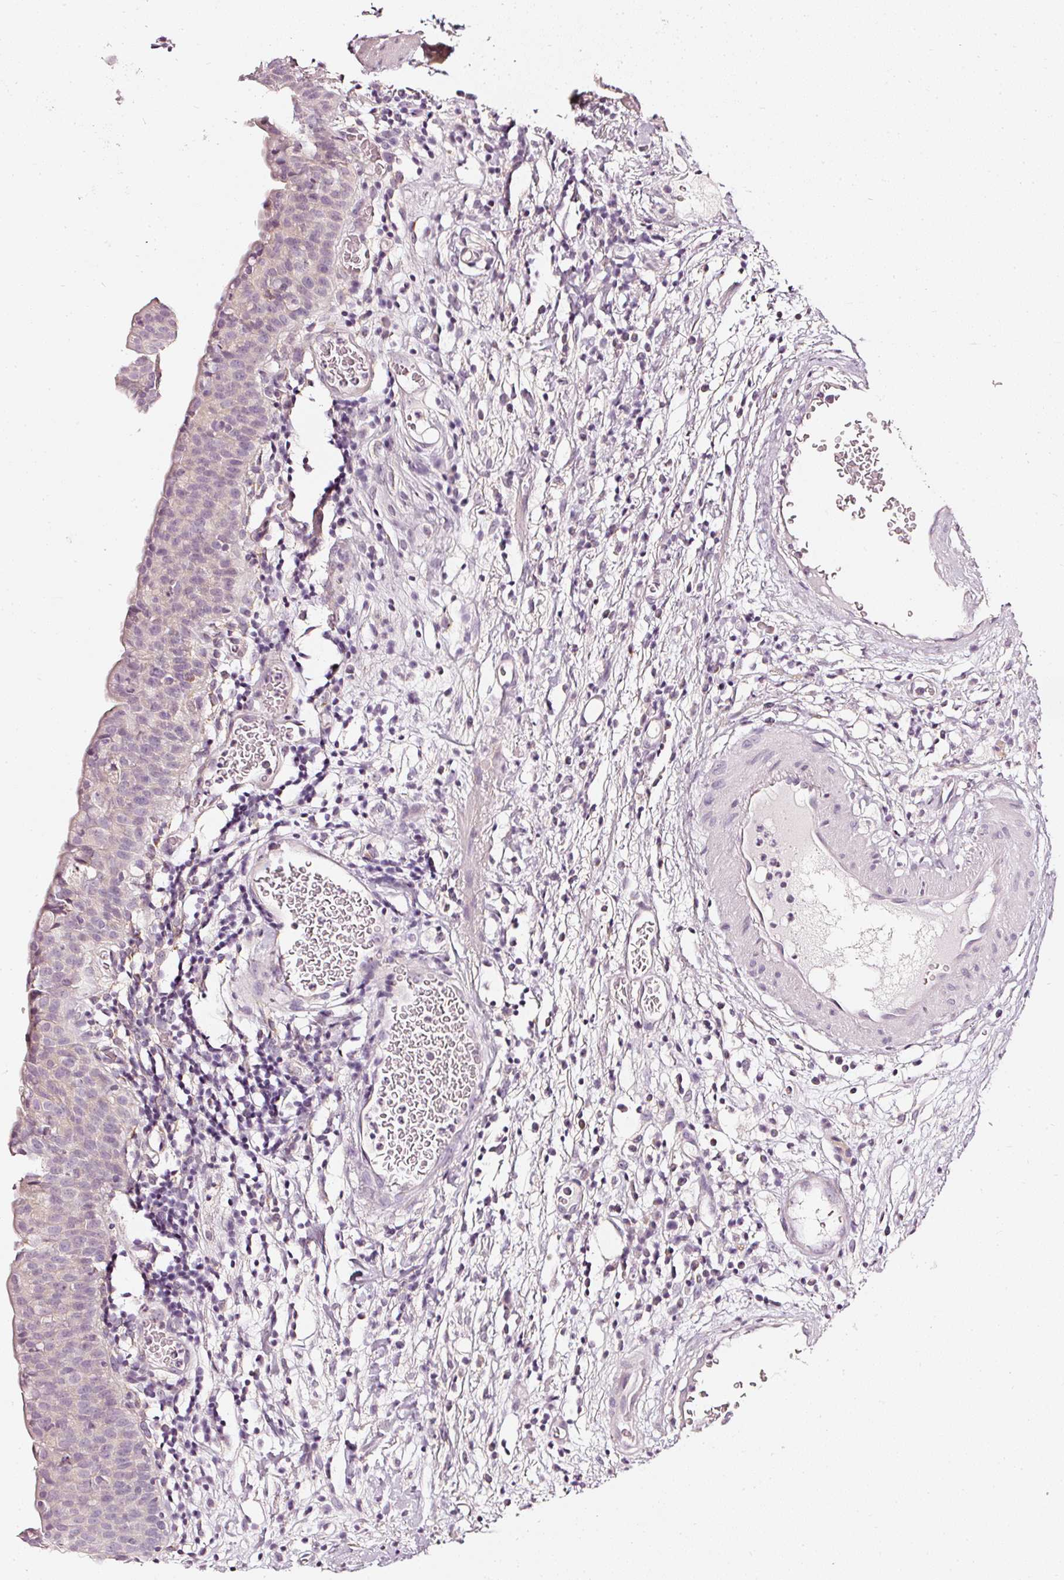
{"staining": {"intensity": "weak", "quantity": "<25%", "location": "cytoplasmic/membranous"}, "tissue": "urinary bladder", "cell_type": "Urothelial cells", "image_type": "normal", "snomed": [{"axis": "morphology", "description": "Normal tissue, NOS"}, {"axis": "morphology", "description": "Inflammation, NOS"}, {"axis": "topography", "description": "Urinary bladder"}], "caption": "This is an immunohistochemistry (IHC) micrograph of unremarkable human urinary bladder. There is no positivity in urothelial cells.", "gene": "CNP", "patient": {"sex": "male", "age": 57}}